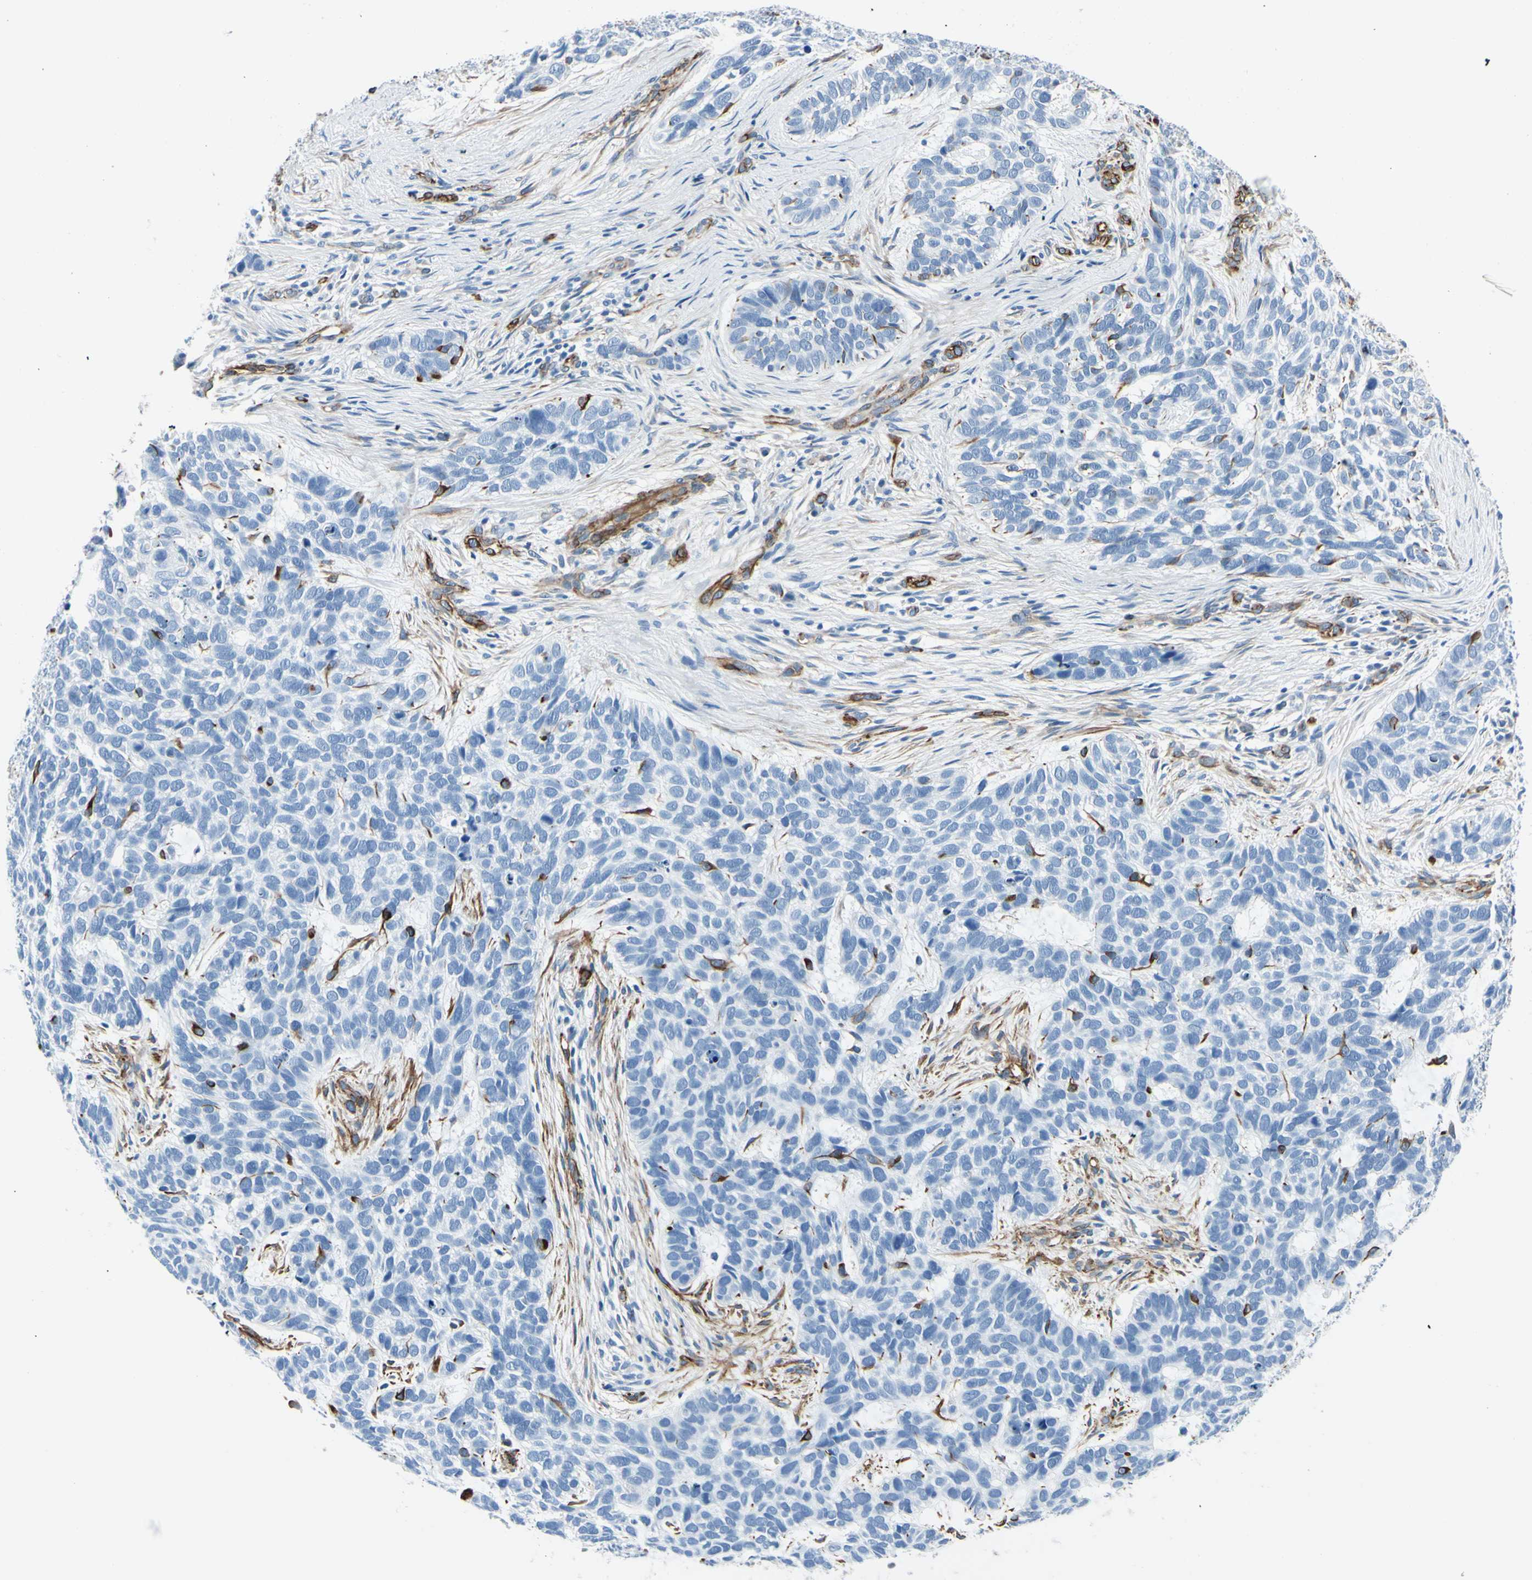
{"staining": {"intensity": "negative", "quantity": "none", "location": "none"}, "tissue": "skin cancer", "cell_type": "Tumor cells", "image_type": "cancer", "snomed": [{"axis": "morphology", "description": "Basal cell carcinoma"}, {"axis": "topography", "description": "Skin"}], "caption": "Immunohistochemical staining of human skin cancer demonstrates no significant positivity in tumor cells.", "gene": "PTH2R", "patient": {"sex": "male", "age": 87}}